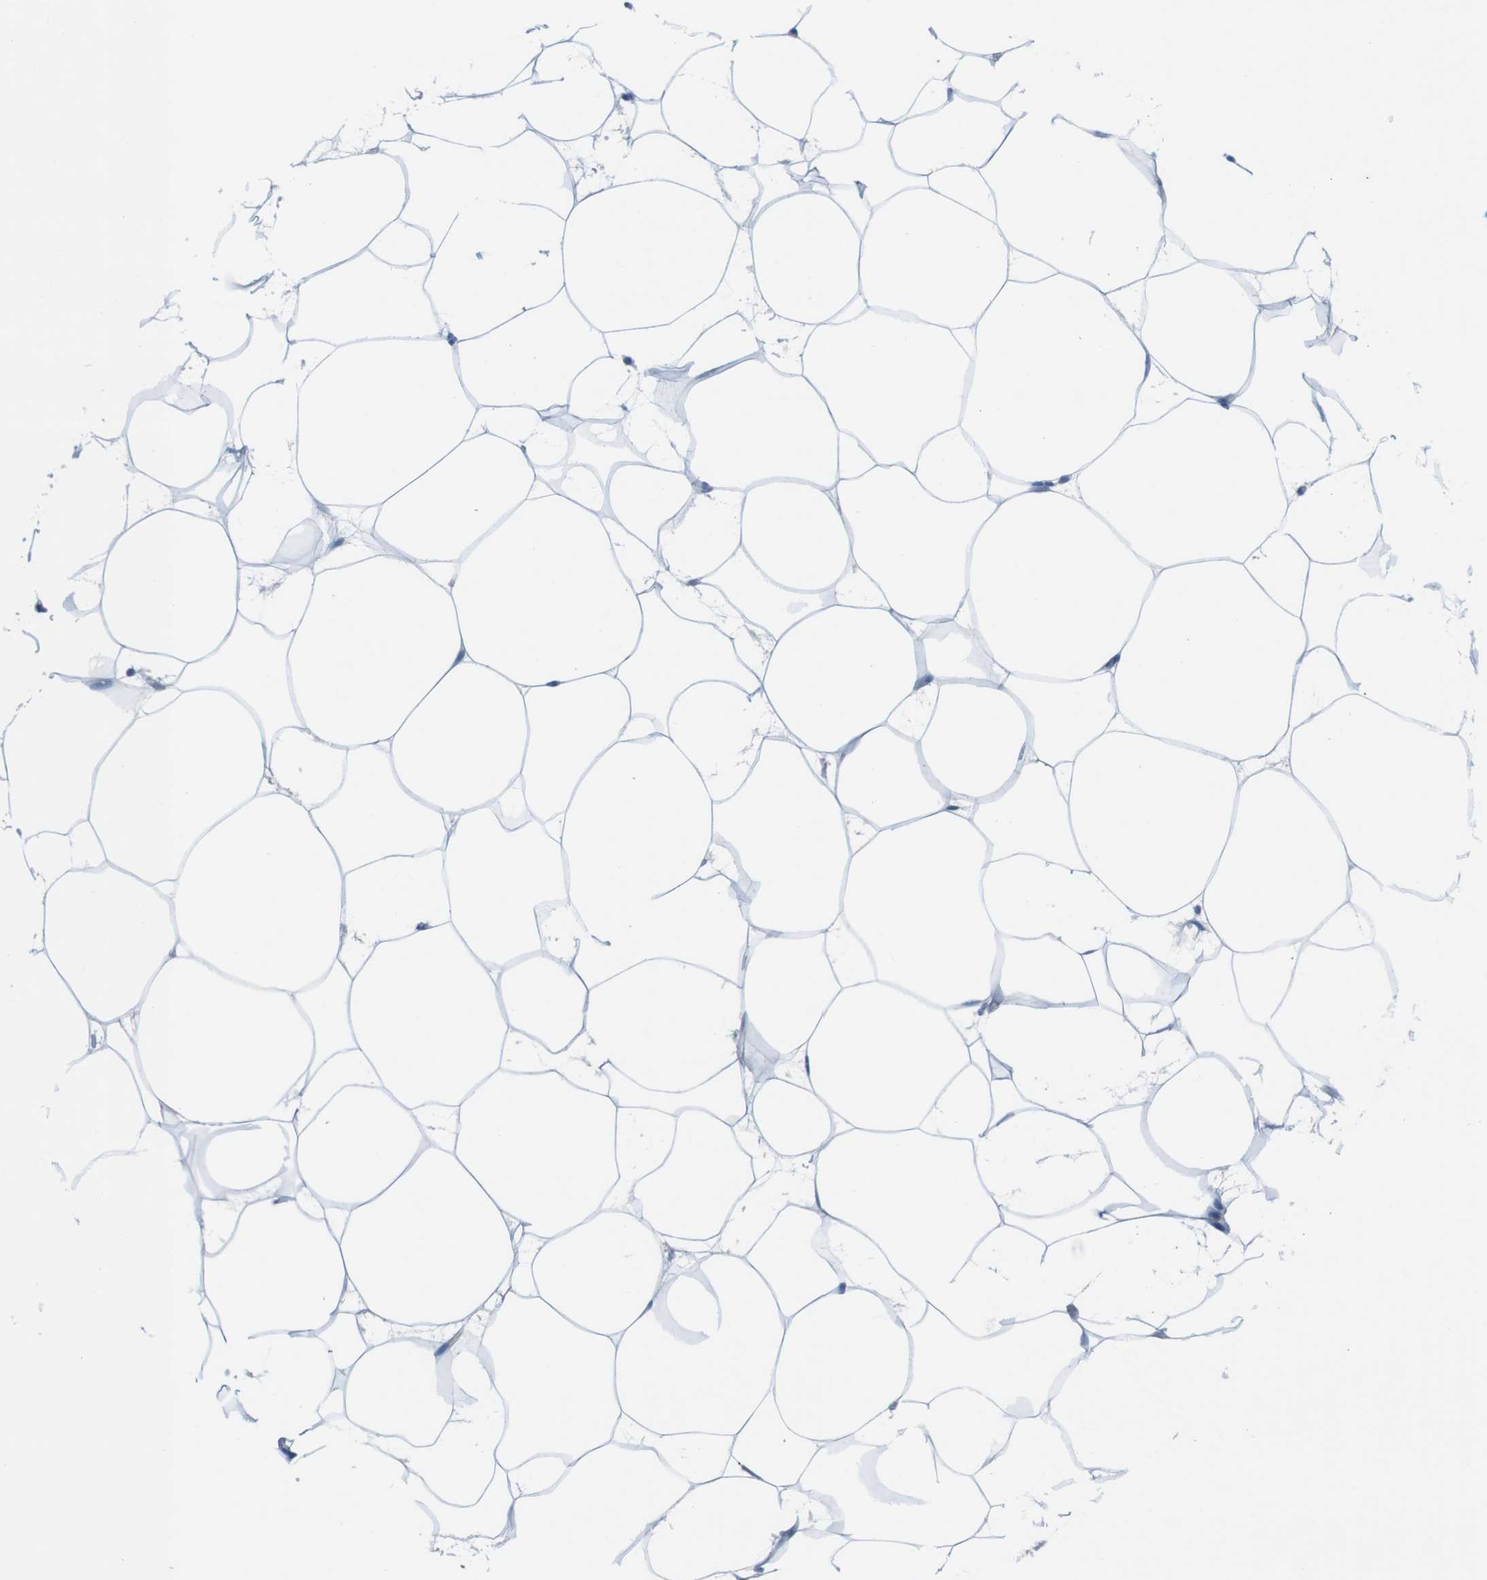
{"staining": {"intensity": "negative", "quantity": "none", "location": "none"}, "tissue": "adipose tissue", "cell_type": "Adipocytes", "image_type": "normal", "snomed": [{"axis": "morphology", "description": "Normal tissue, NOS"}, {"axis": "morphology", "description": "Duct carcinoma"}, {"axis": "topography", "description": "Breast"}, {"axis": "topography", "description": "Adipose tissue"}], "caption": "The photomicrograph displays no significant staining in adipocytes of adipose tissue.", "gene": "SLC6A6", "patient": {"sex": "female", "age": 37}}